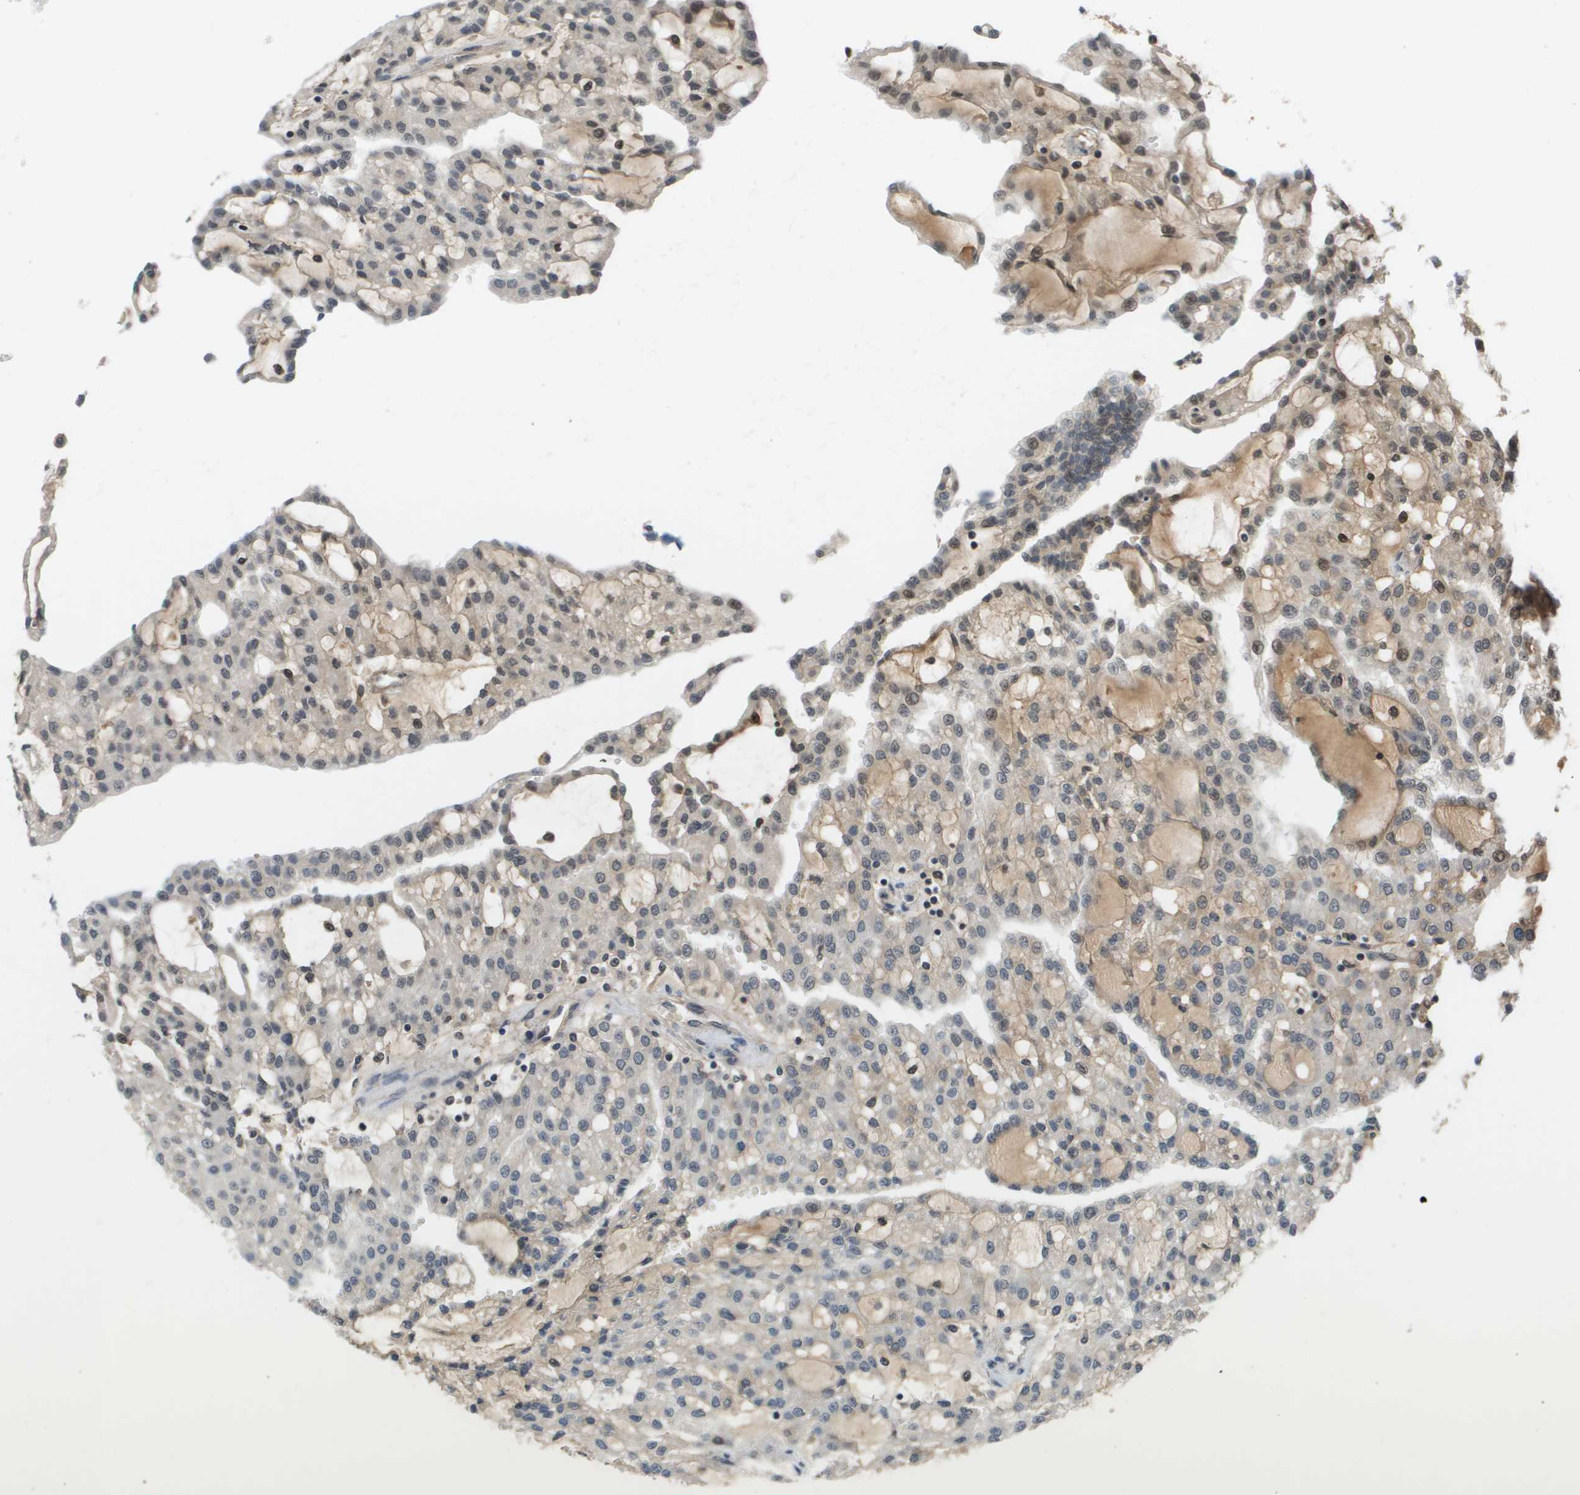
{"staining": {"intensity": "negative", "quantity": "none", "location": "none"}, "tissue": "renal cancer", "cell_type": "Tumor cells", "image_type": "cancer", "snomed": [{"axis": "morphology", "description": "Adenocarcinoma, NOS"}, {"axis": "topography", "description": "Kidney"}], "caption": "This histopathology image is of renal adenocarcinoma stained with immunohistochemistry to label a protein in brown with the nuclei are counter-stained blue. There is no expression in tumor cells. Brightfield microscopy of immunohistochemistry (IHC) stained with DAB (3,3'-diaminobenzidine) (brown) and hematoxylin (blue), captured at high magnification.", "gene": "NDRG2", "patient": {"sex": "male", "age": 63}}